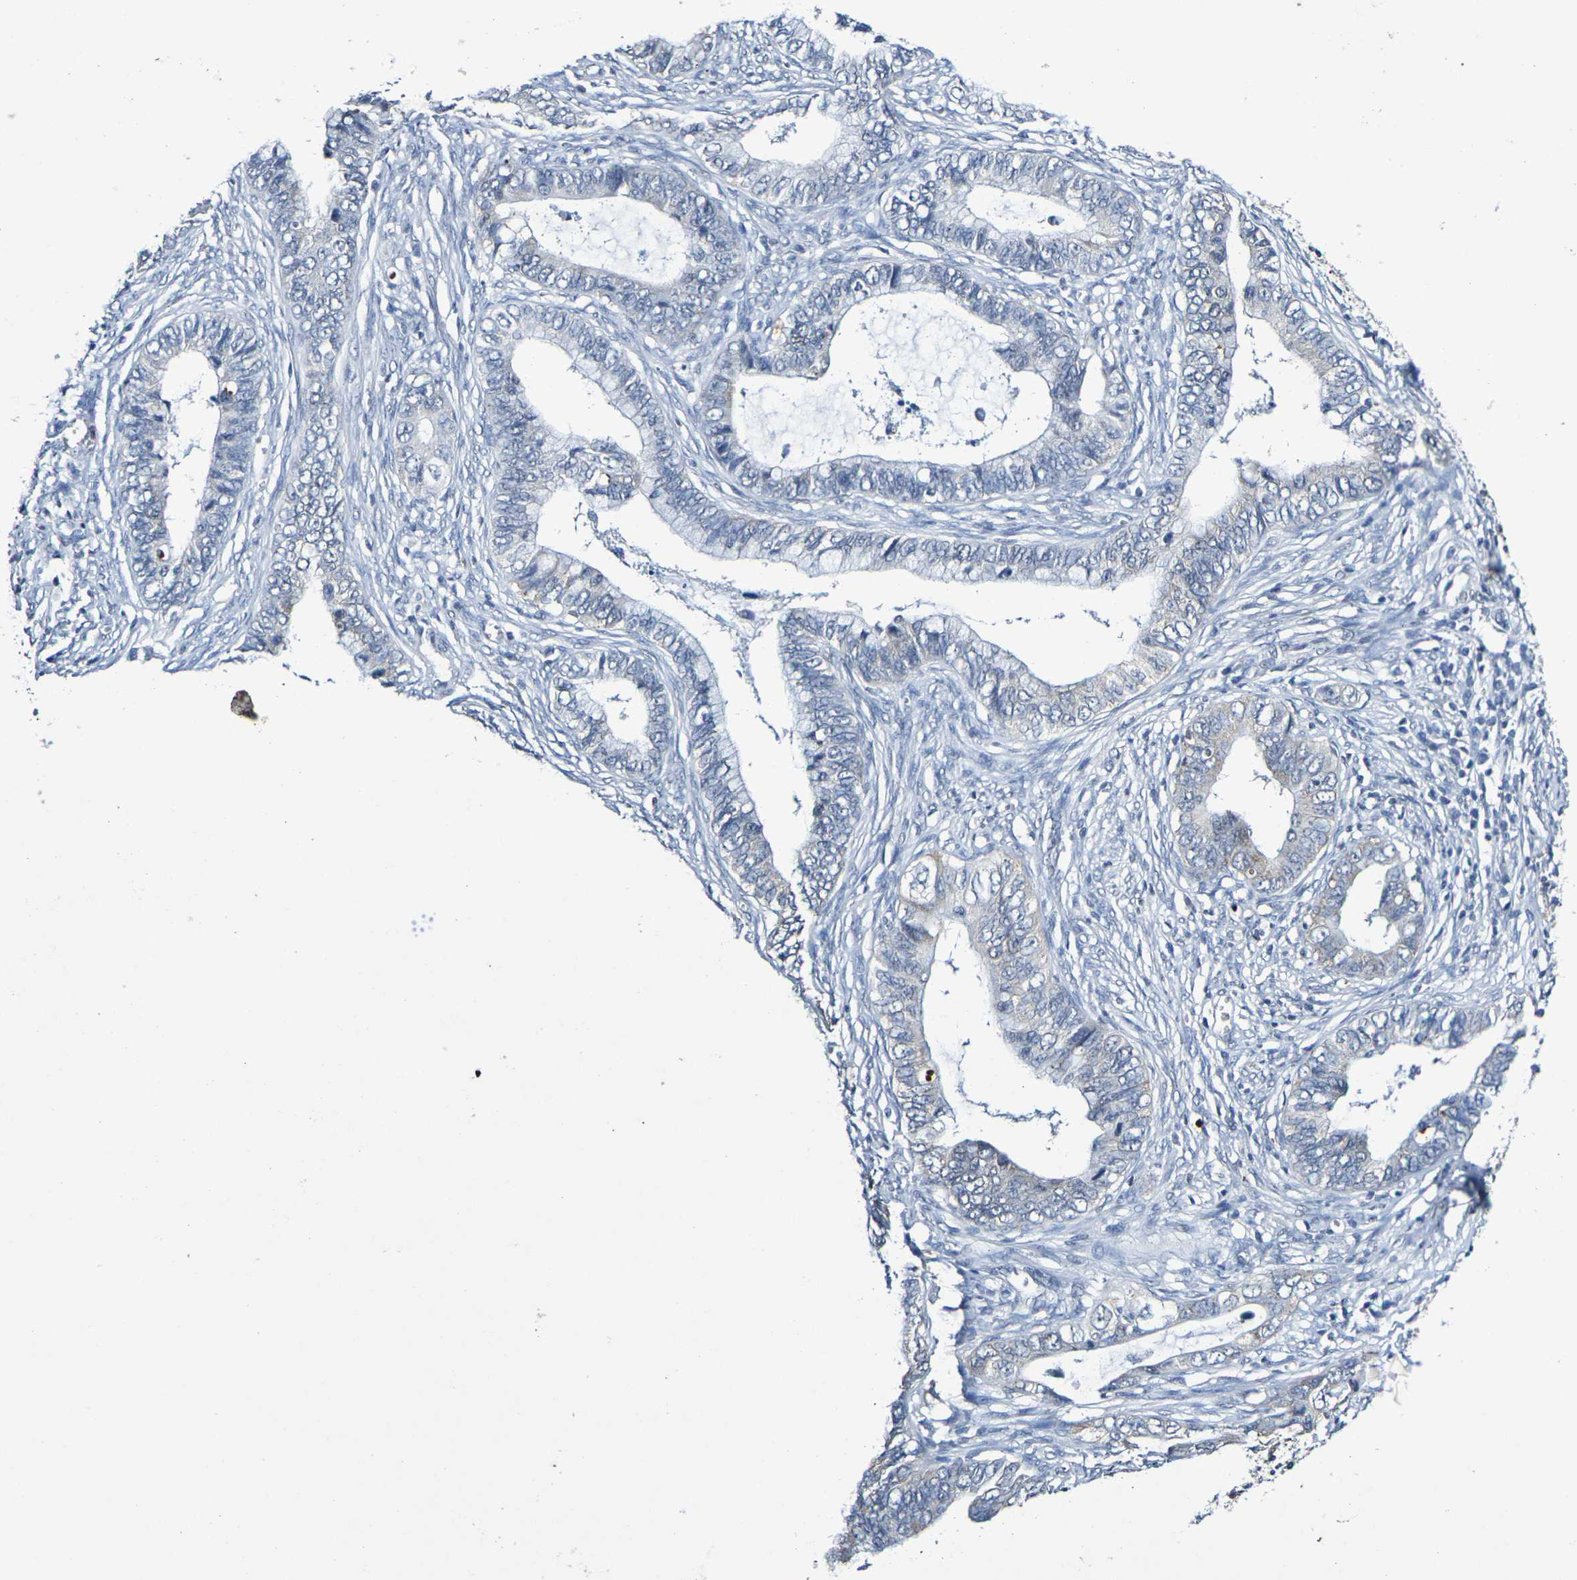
{"staining": {"intensity": "weak", "quantity": "<25%", "location": "cytoplasmic/membranous"}, "tissue": "cervical cancer", "cell_type": "Tumor cells", "image_type": "cancer", "snomed": [{"axis": "morphology", "description": "Adenocarcinoma, NOS"}, {"axis": "topography", "description": "Cervix"}], "caption": "High power microscopy histopathology image of an immunohistochemistry (IHC) image of adenocarcinoma (cervical), revealing no significant positivity in tumor cells. (DAB (3,3'-diaminobenzidine) IHC with hematoxylin counter stain).", "gene": "CHRNB1", "patient": {"sex": "female", "age": 44}}